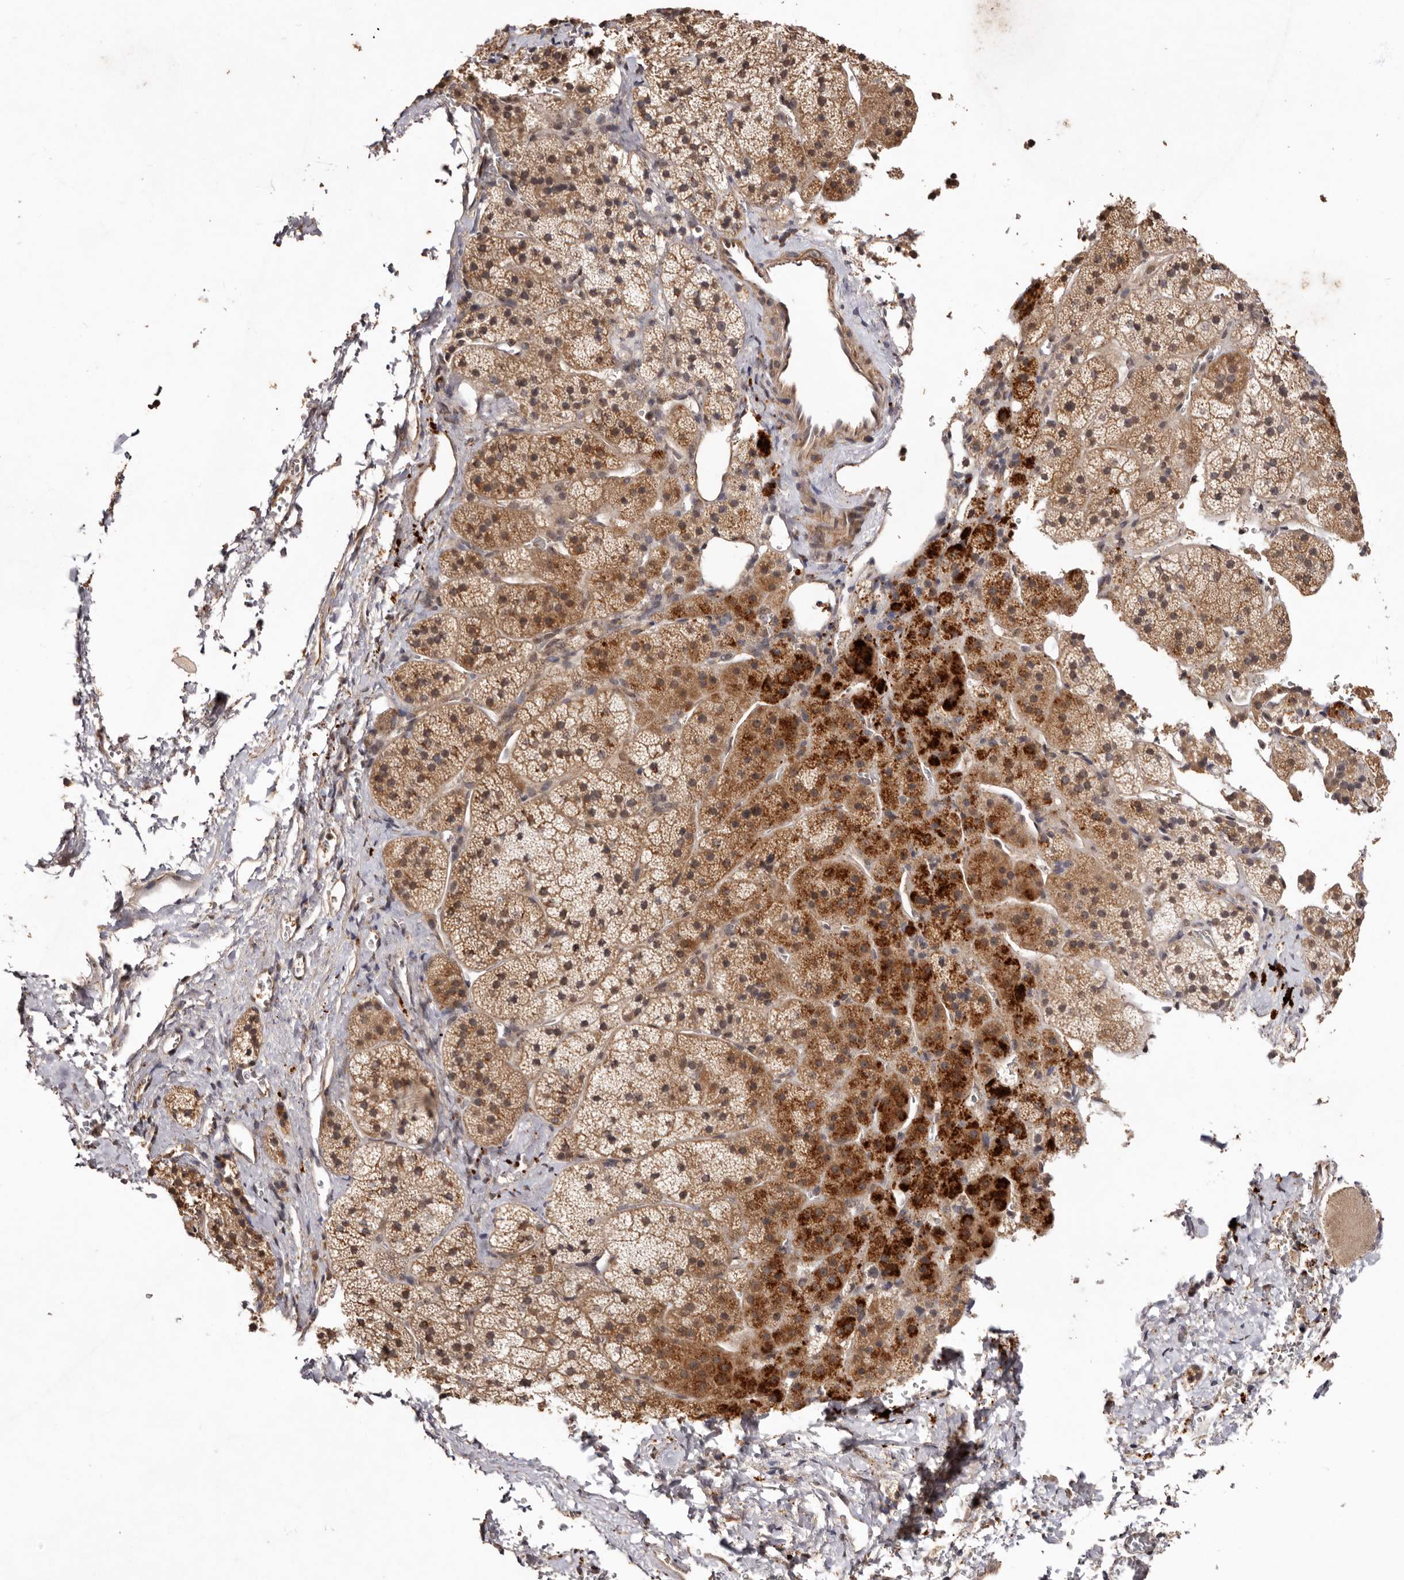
{"staining": {"intensity": "strong", "quantity": "25%-75%", "location": "cytoplasmic/membranous"}, "tissue": "adrenal gland", "cell_type": "Glandular cells", "image_type": "normal", "snomed": [{"axis": "morphology", "description": "Normal tissue, NOS"}, {"axis": "topography", "description": "Adrenal gland"}], "caption": "Strong cytoplasmic/membranous protein positivity is seen in about 25%-75% of glandular cells in adrenal gland.", "gene": "NOTCH1", "patient": {"sex": "female", "age": 44}}